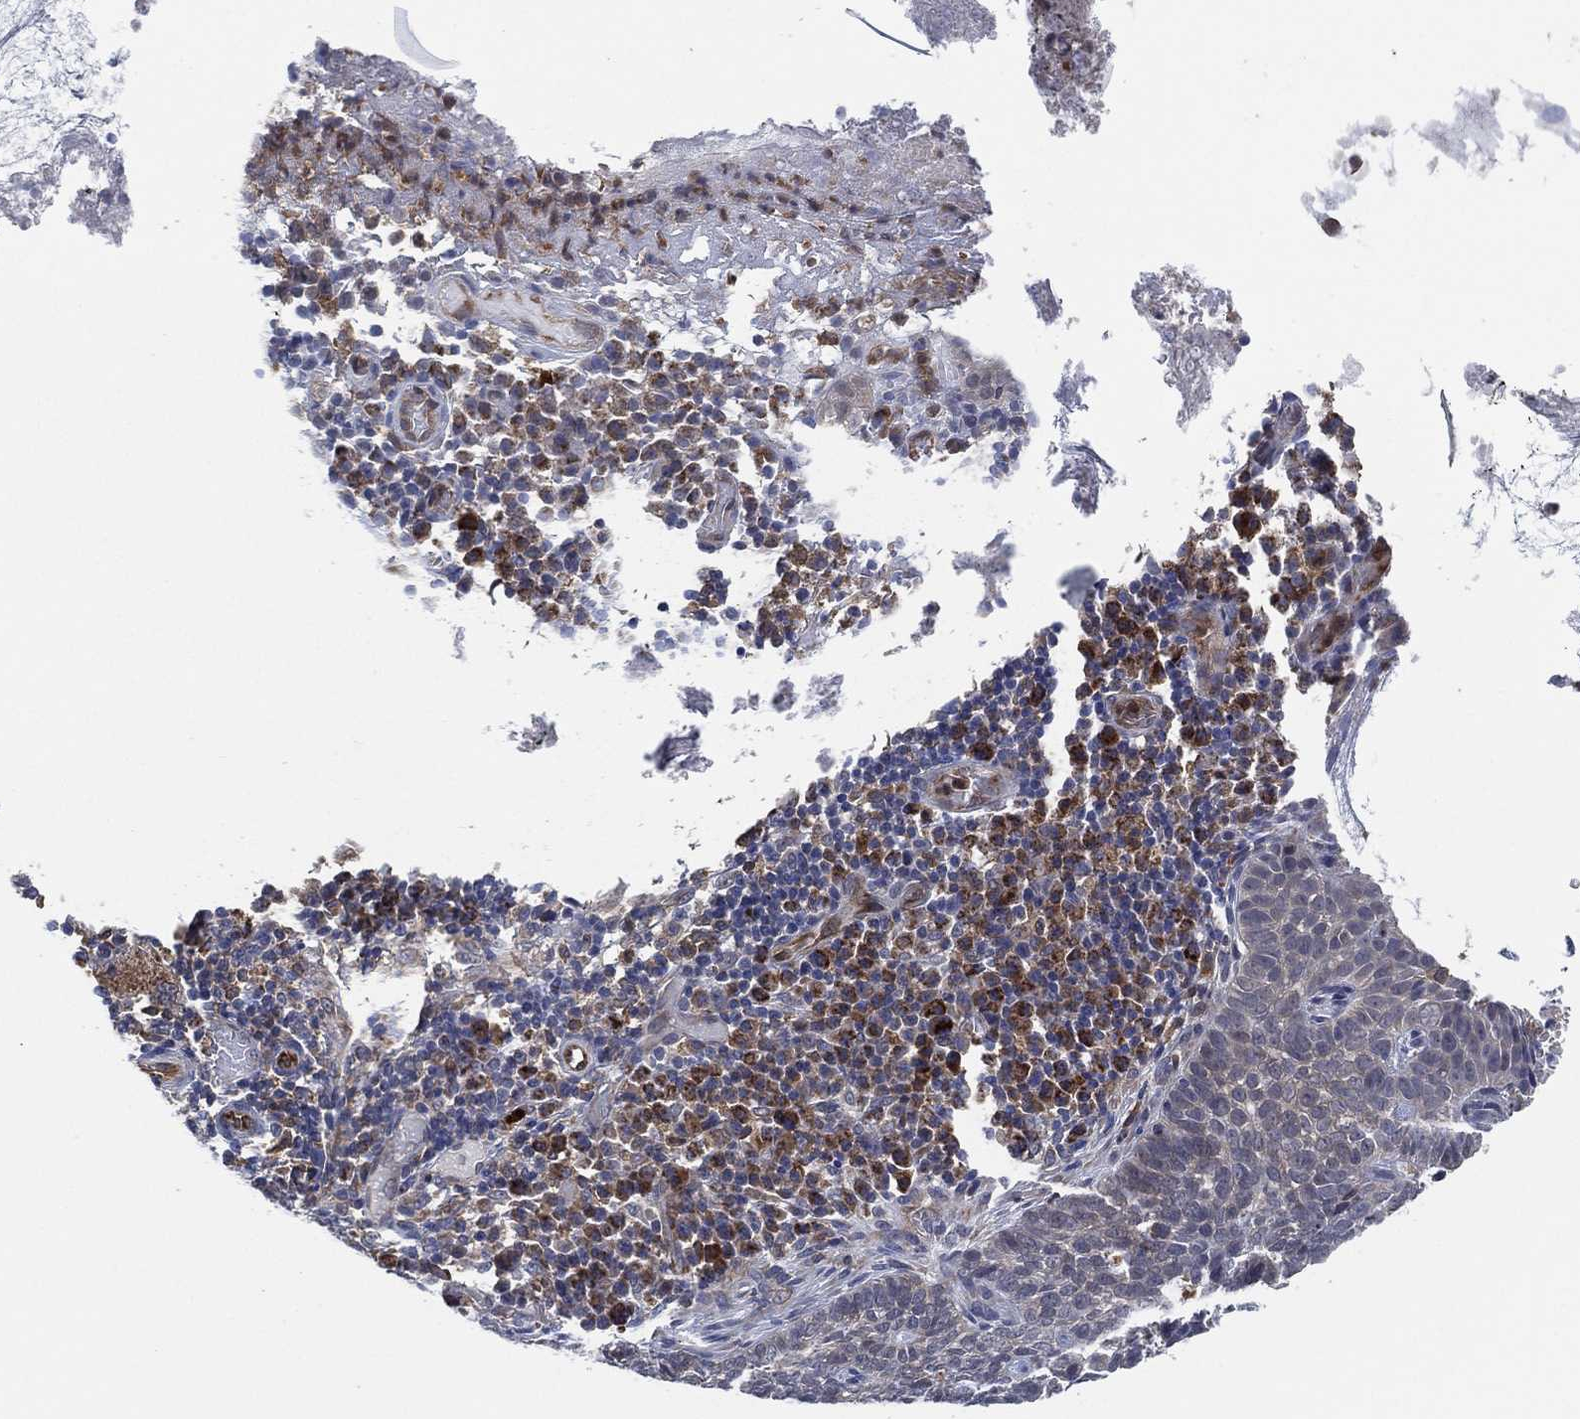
{"staining": {"intensity": "negative", "quantity": "none", "location": "none"}, "tissue": "skin cancer", "cell_type": "Tumor cells", "image_type": "cancer", "snomed": [{"axis": "morphology", "description": "Basal cell carcinoma"}, {"axis": "topography", "description": "Skin"}], "caption": "There is no significant expression in tumor cells of skin cancer.", "gene": "FES", "patient": {"sex": "female", "age": 69}}